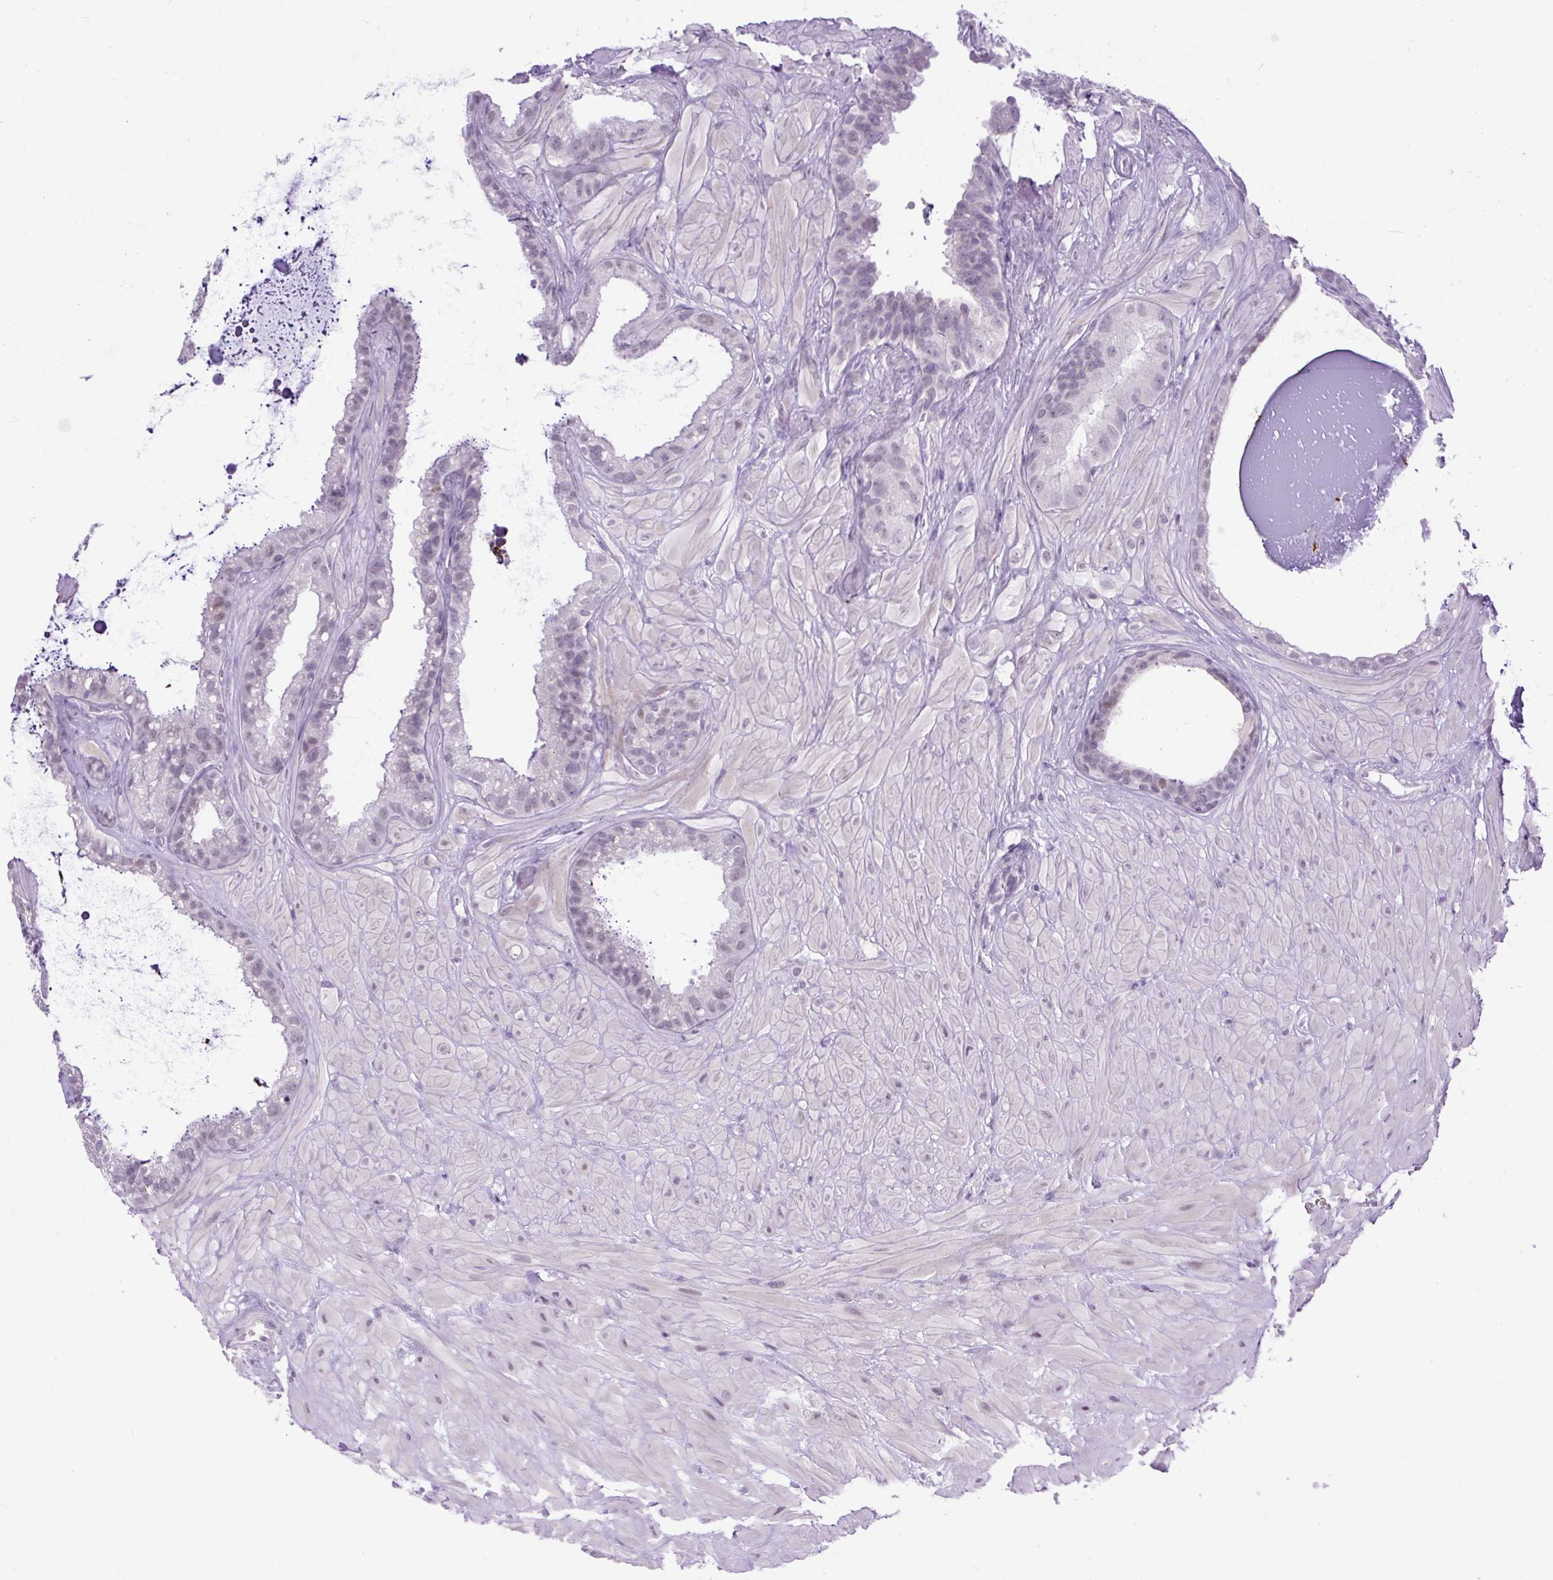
{"staining": {"intensity": "negative", "quantity": "none", "location": "none"}, "tissue": "seminal vesicle", "cell_type": "Glandular cells", "image_type": "normal", "snomed": [{"axis": "morphology", "description": "Normal tissue, NOS"}, {"axis": "topography", "description": "Seminal veicle"}, {"axis": "topography", "description": "Peripheral nerve tissue"}], "caption": "This is an immunohistochemistry micrograph of benign human seminal vesicle. There is no expression in glandular cells.", "gene": "WNT10B", "patient": {"sex": "male", "age": 76}}